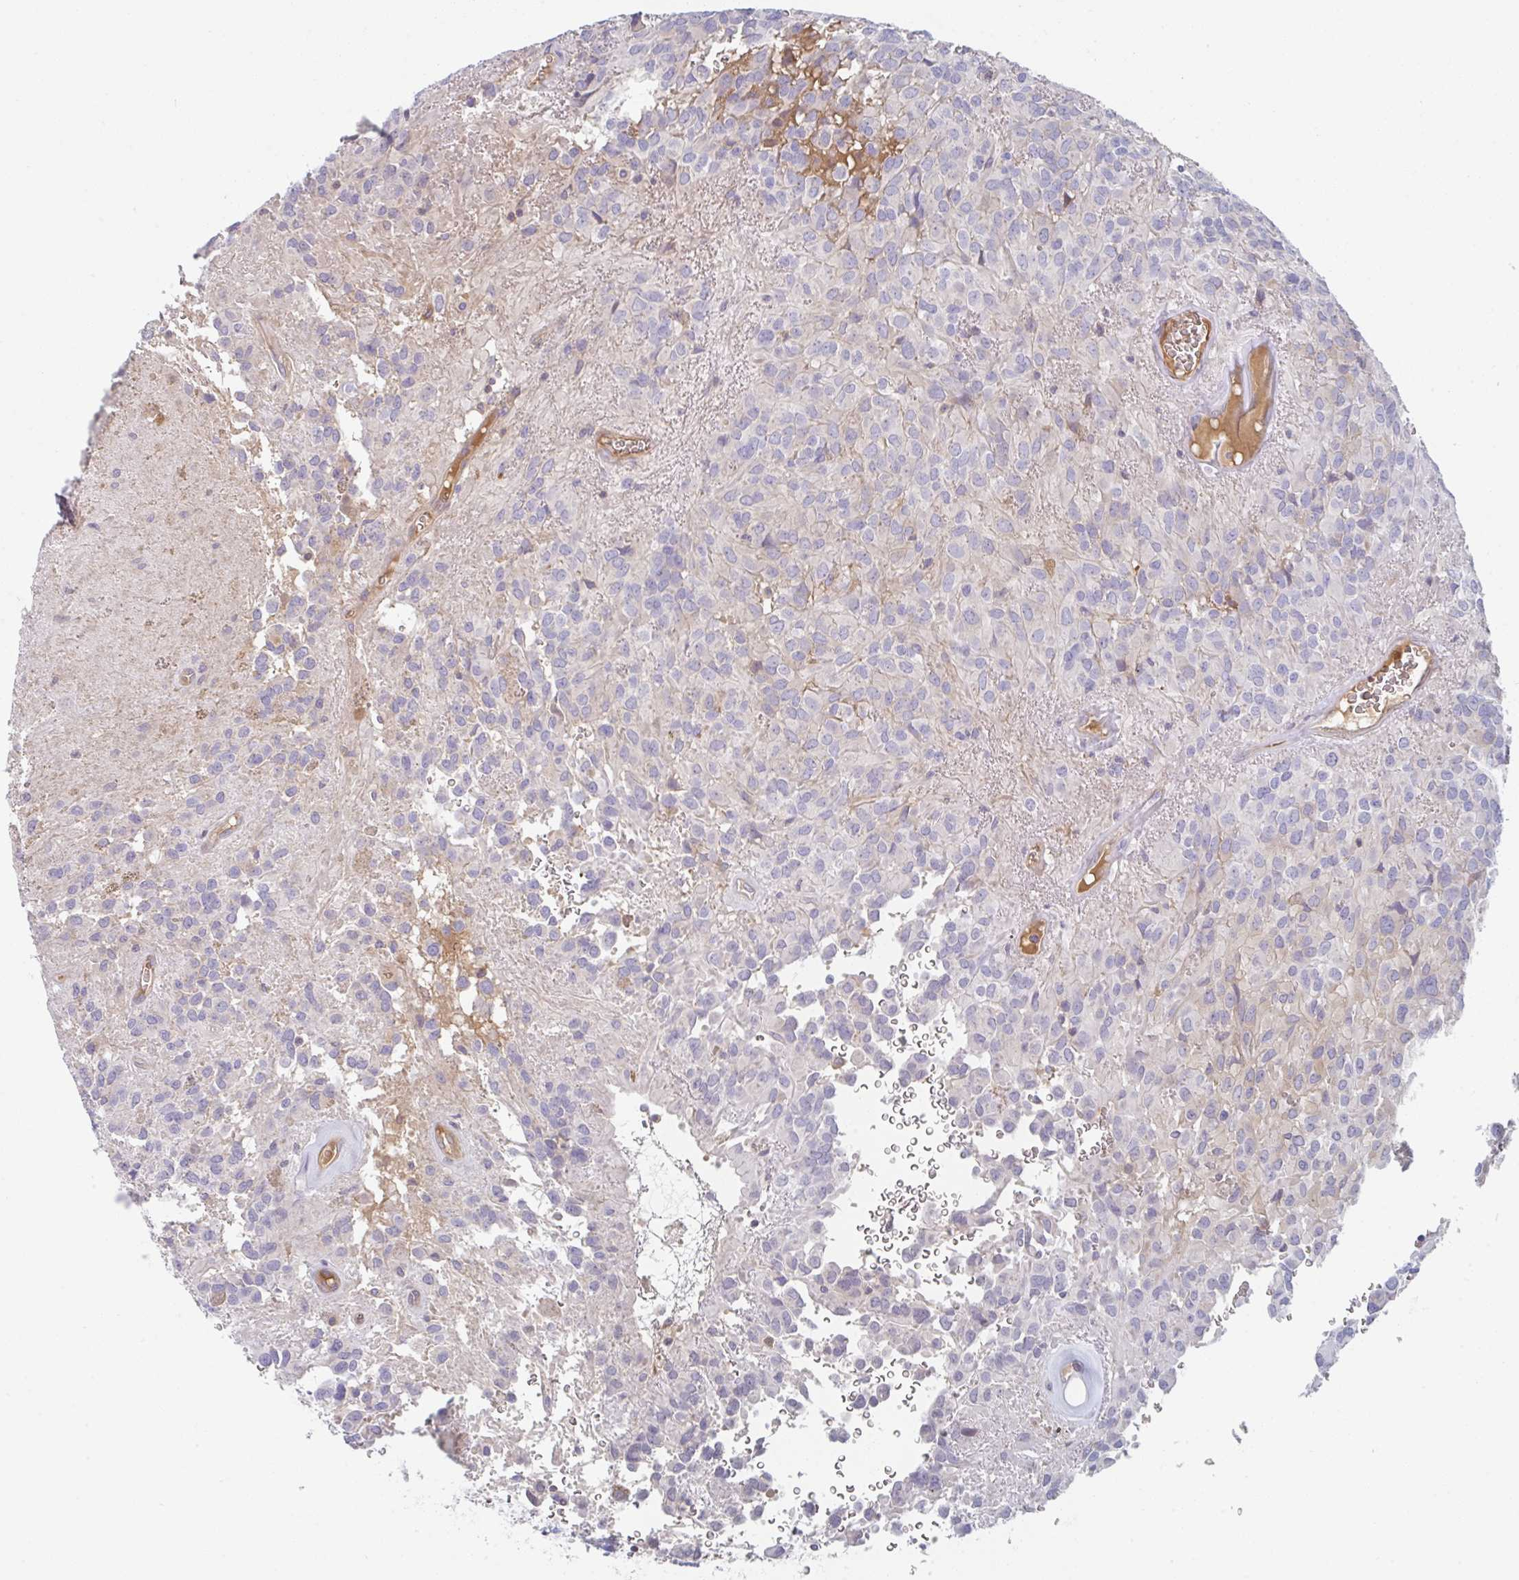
{"staining": {"intensity": "weak", "quantity": "<25%", "location": "nuclear"}, "tissue": "glioma", "cell_type": "Tumor cells", "image_type": "cancer", "snomed": [{"axis": "morphology", "description": "Glioma, malignant, Low grade"}, {"axis": "topography", "description": "Brain"}], "caption": "Tumor cells are negative for brown protein staining in glioma.", "gene": "AMPD2", "patient": {"sex": "male", "age": 56}}